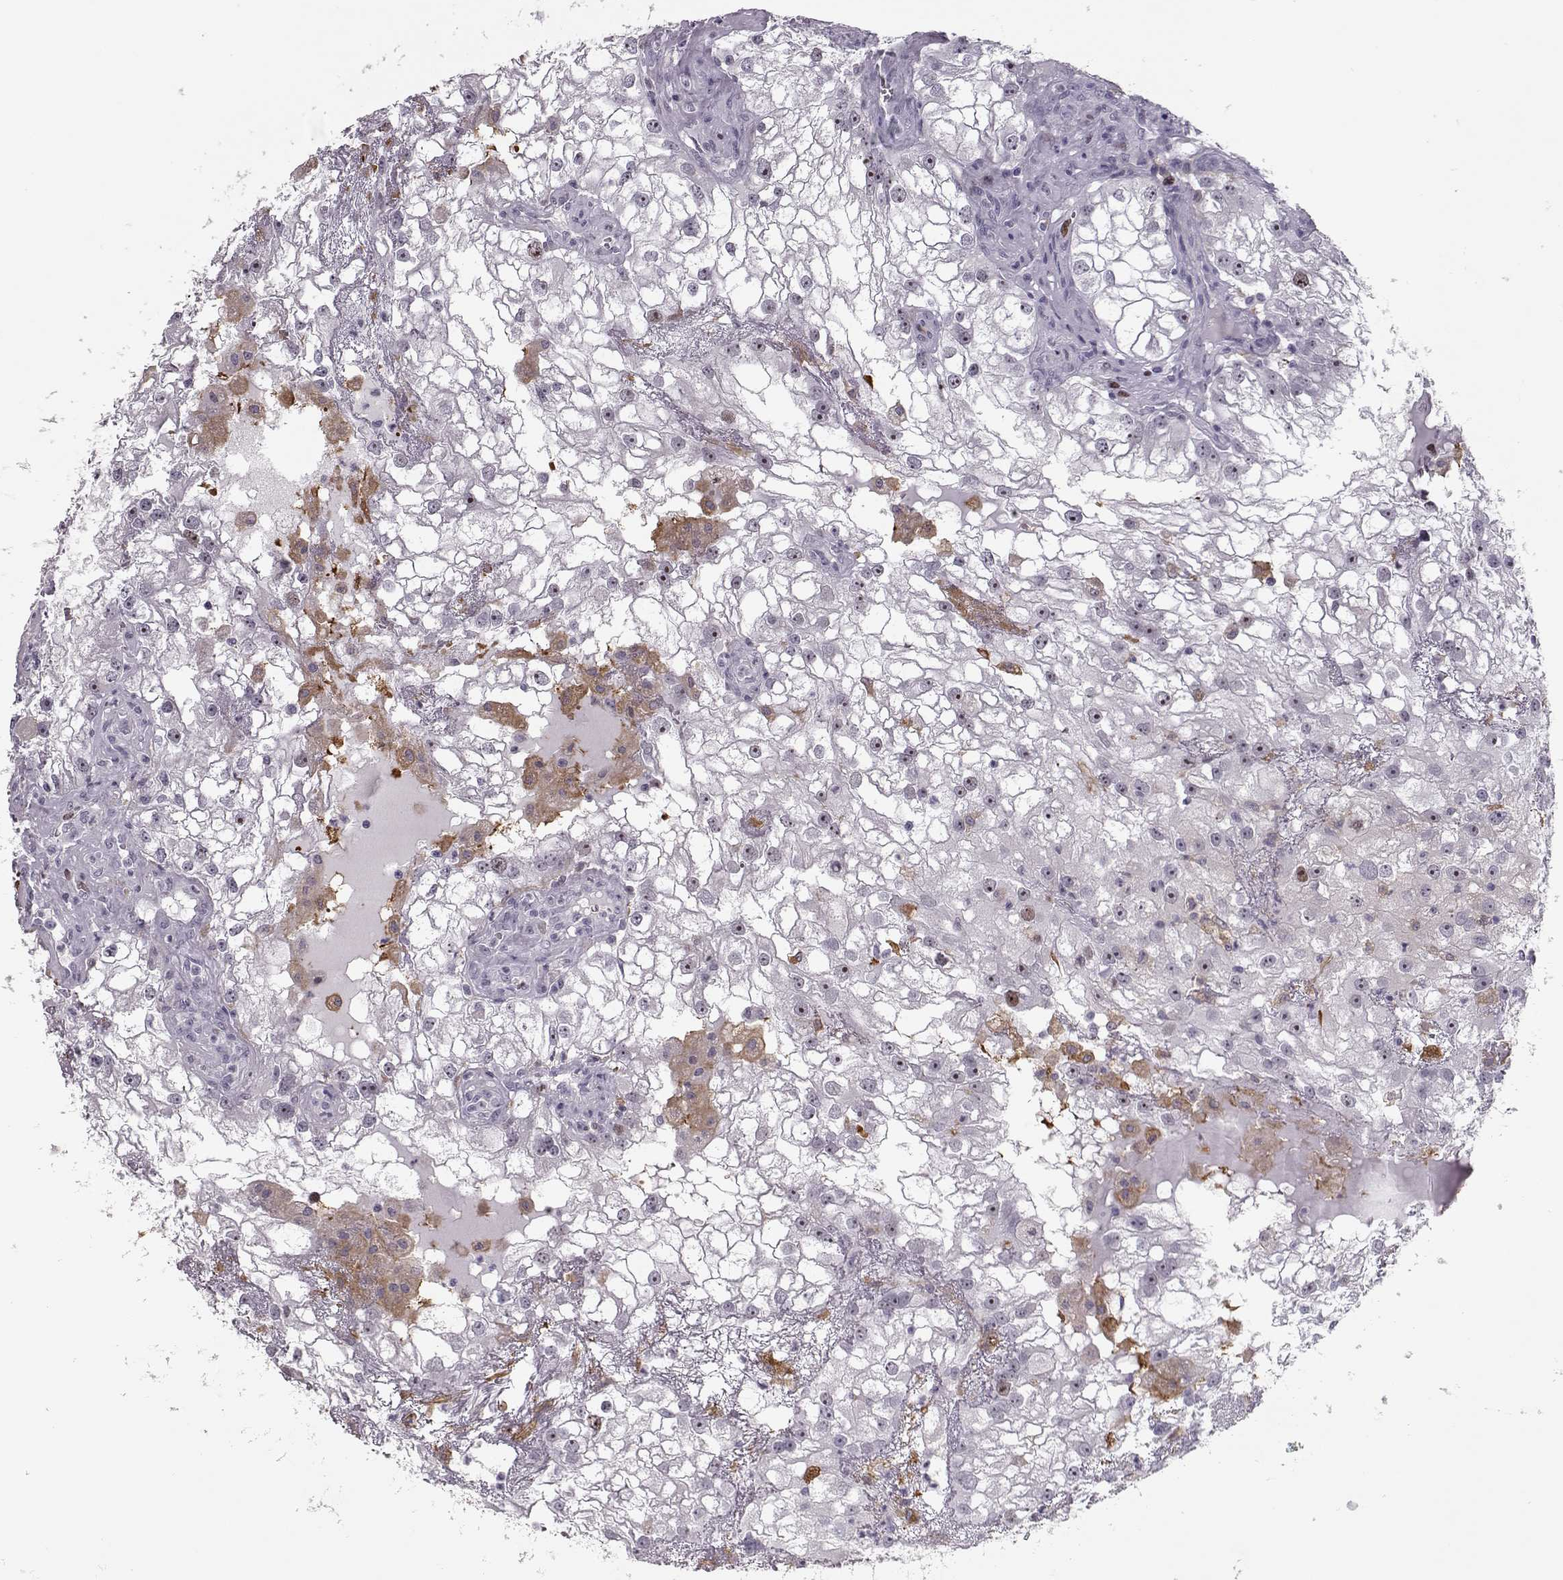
{"staining": {"intensity": "negative", "quantity": "none", "location": "none"}, "tissue": "renal cancer", "cell_type": "Tumor cells", "image_type": "cancer", "snomed": [{"axis": "morphology", "description": "Adenocarcinoma, NOS"}, {"axis": "topography", "description": "Kidney"}], "caption": "Tumor cells are negative for brown protein staining in renal cancer (adenocarcinoma).", "gene": "SGO1", "patient": {"sex": "male", "age": 59}}